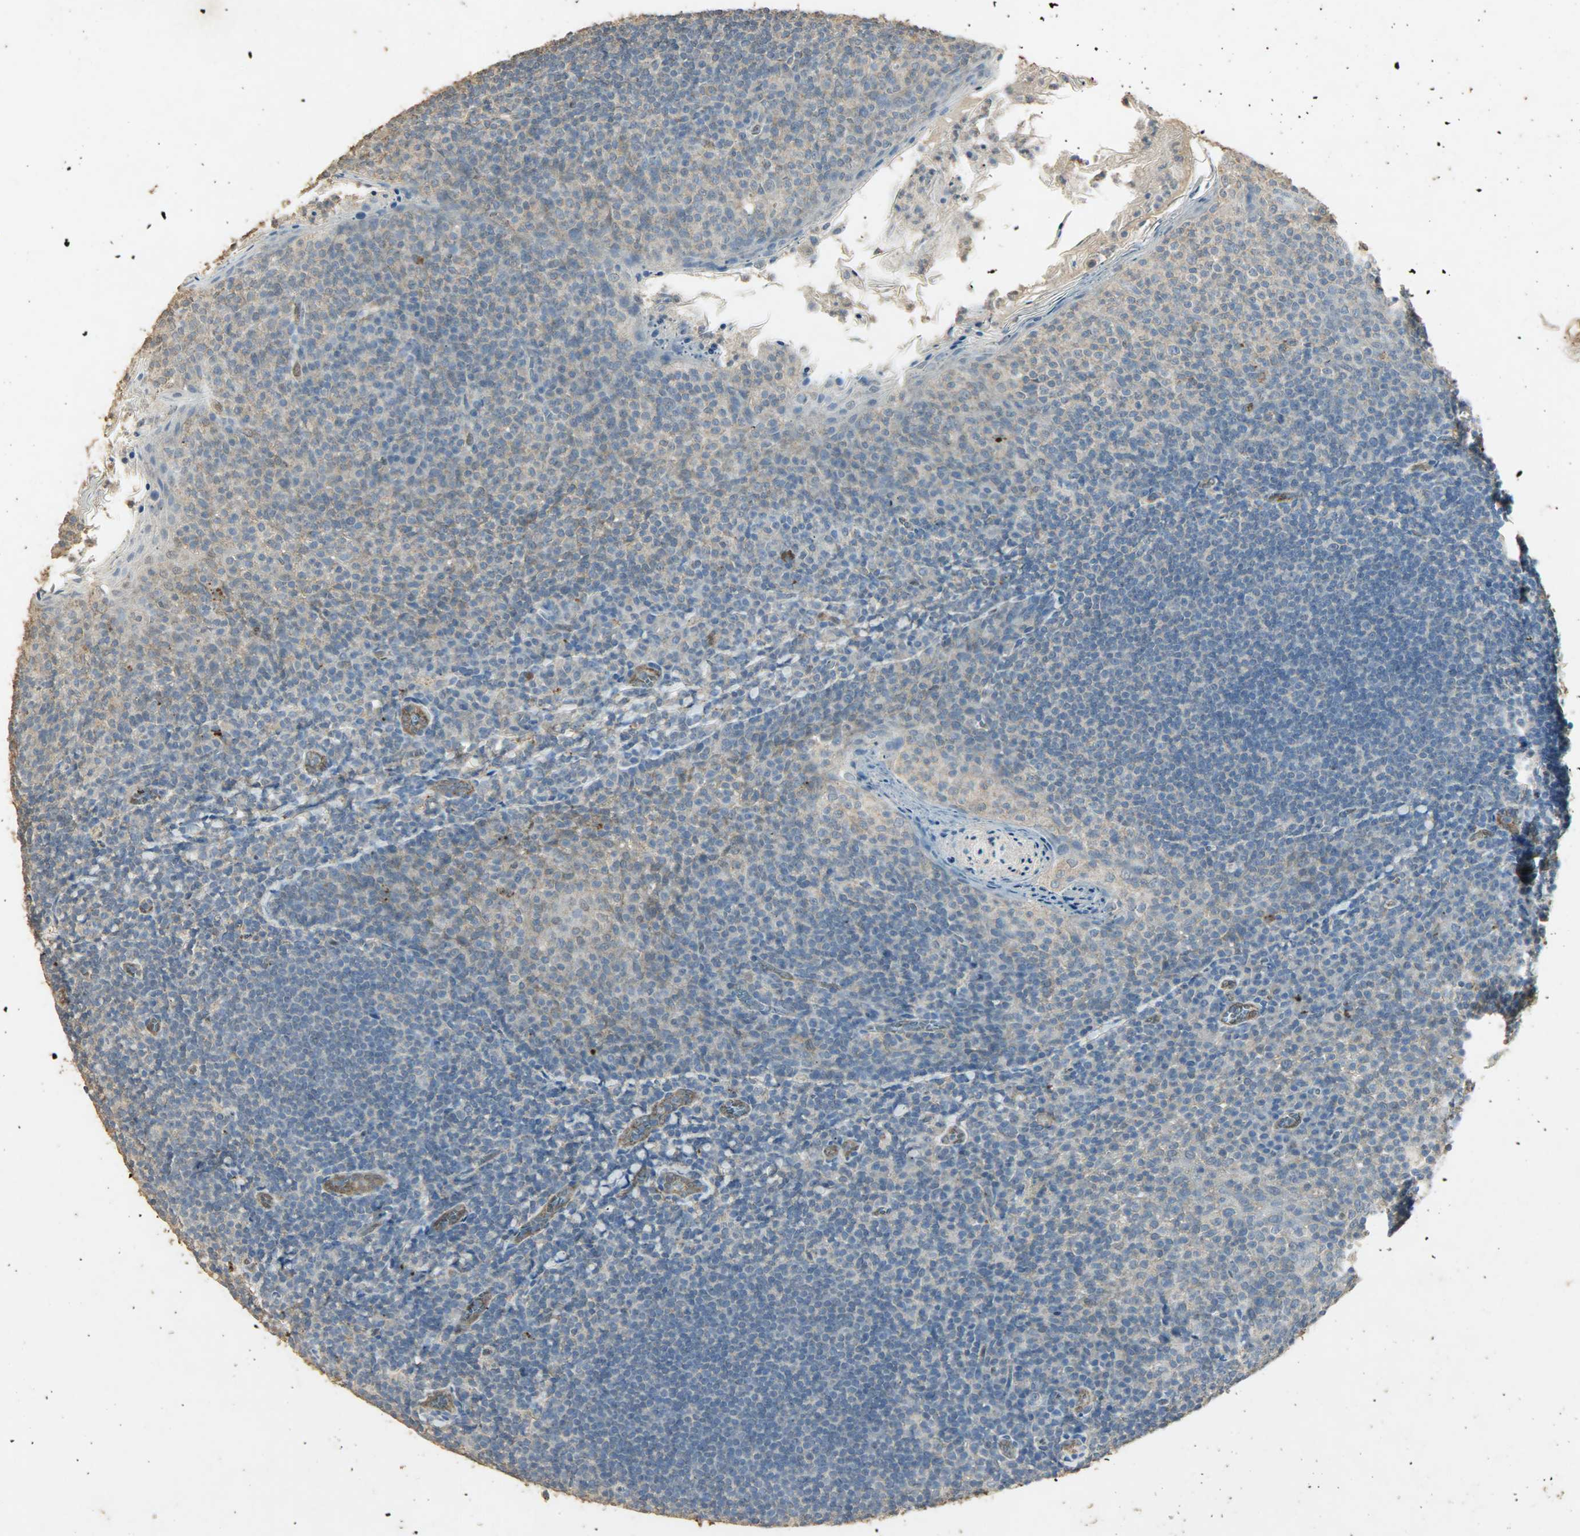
{"staining": {"intensity": "weak", "quantity": "25%-75%", "location": "cytoplasmic/membranous"}, "tissue": "tonsil", "cell_type": "Germinal center cells", "image_type": "normal", "snomed": [{"axis": "morphology", "description": "Normal tissue, NOS"}, {"axis": "topography", "description": "Tonsil"}], "caption": "Benign tonsil exhibits weak cytoplasmic/membranous positivity in about 25%-75% of germinal center cells (brown staining indicates protein expression, while blue staining denotes nuclei)..", "gene": "ASB9", "patient": {"sex": "male", "age": 31}}